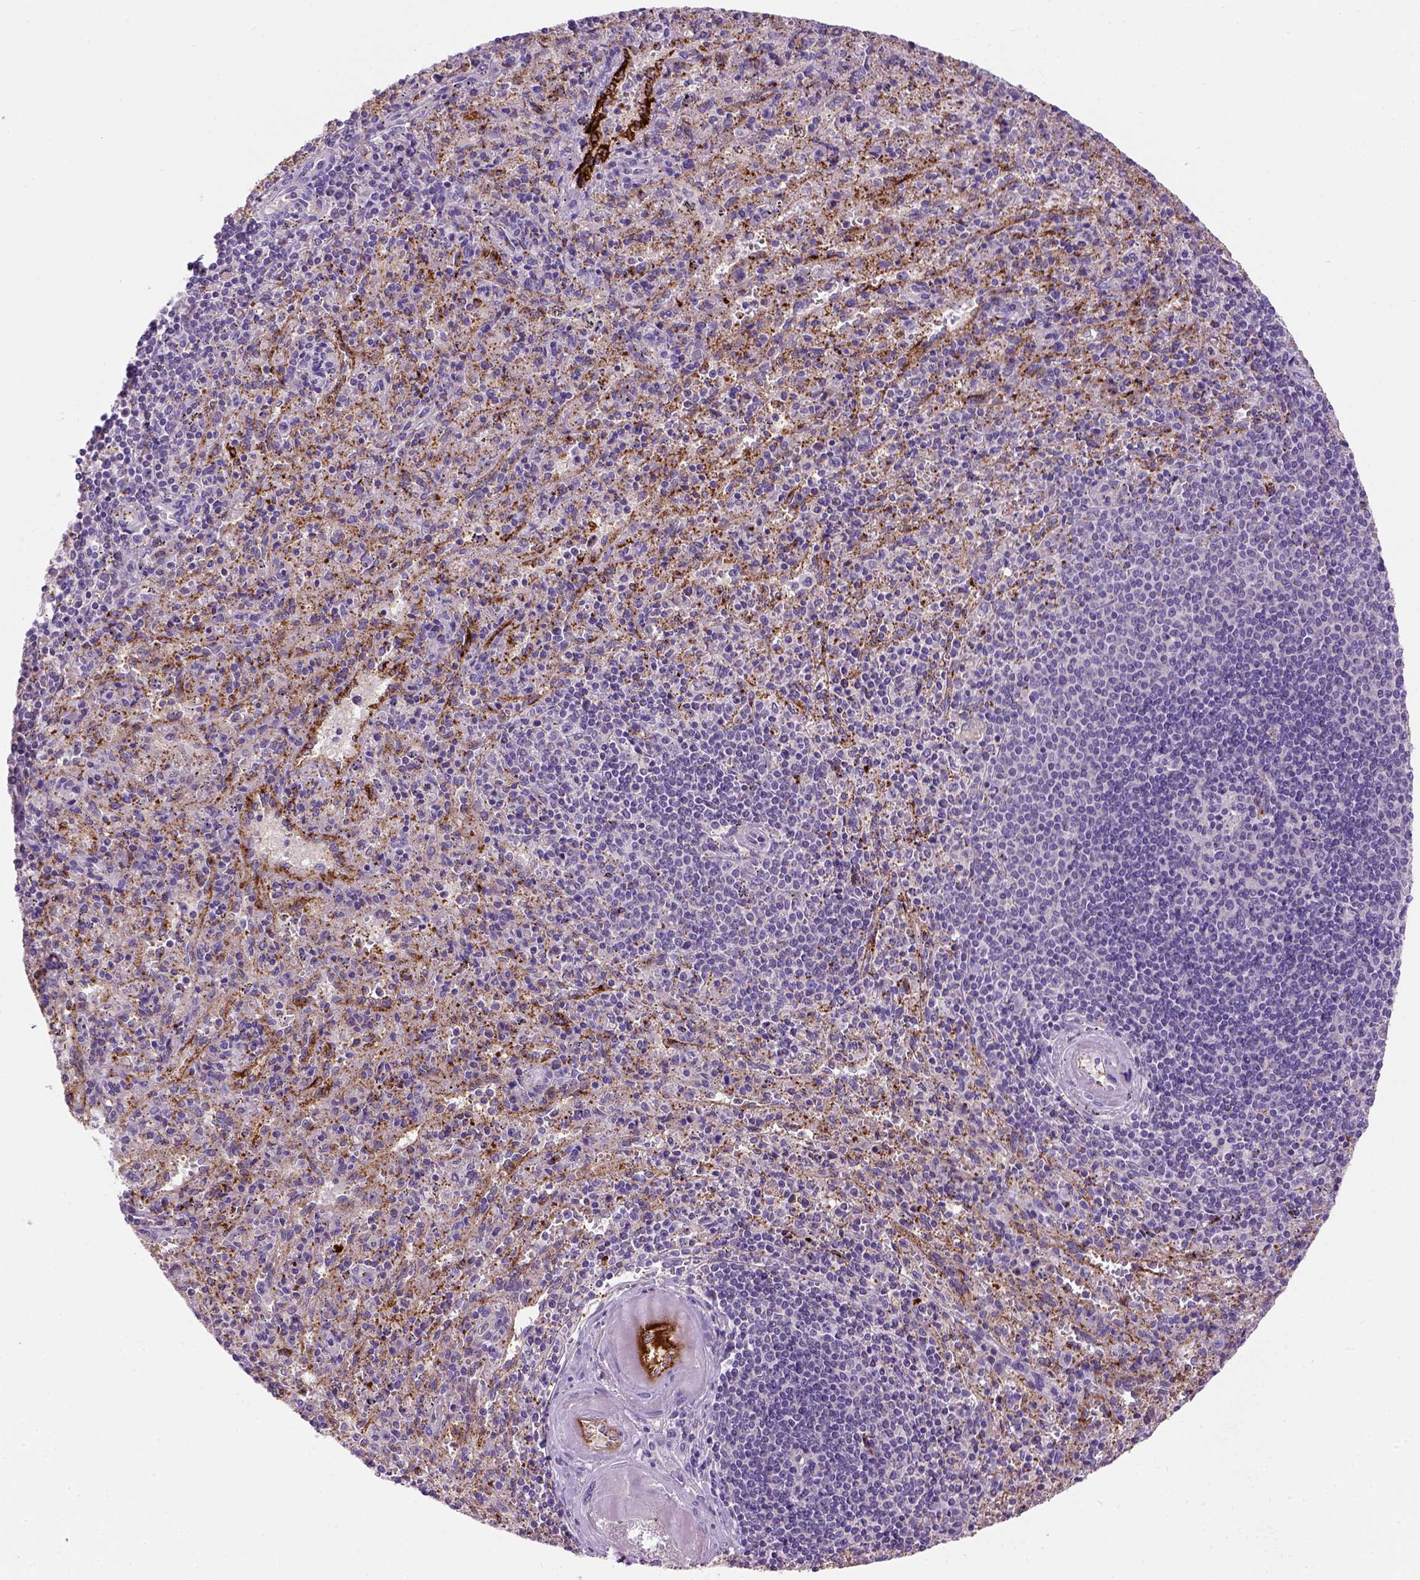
{"staining": {"intensity": "negative", "quantity": "none", "location": "none"}, "tissue": "spleen", "cell_type": "Cells in red pulp", "image_type": "normal", "snomed": [{"axis": "morphology", "description": "Normal tissue, NOS"}, {"axis": "topography", "description": "Spleen"}], "caption": "Cells in red pulp are negative for protein expression in normal human spleen. (Brightfield microscopy of DAB (3,3'-diaminobenzidine) IHC at high magnification).", "gene": "VWF", "patient": {"sex": "male", "age": 57}}